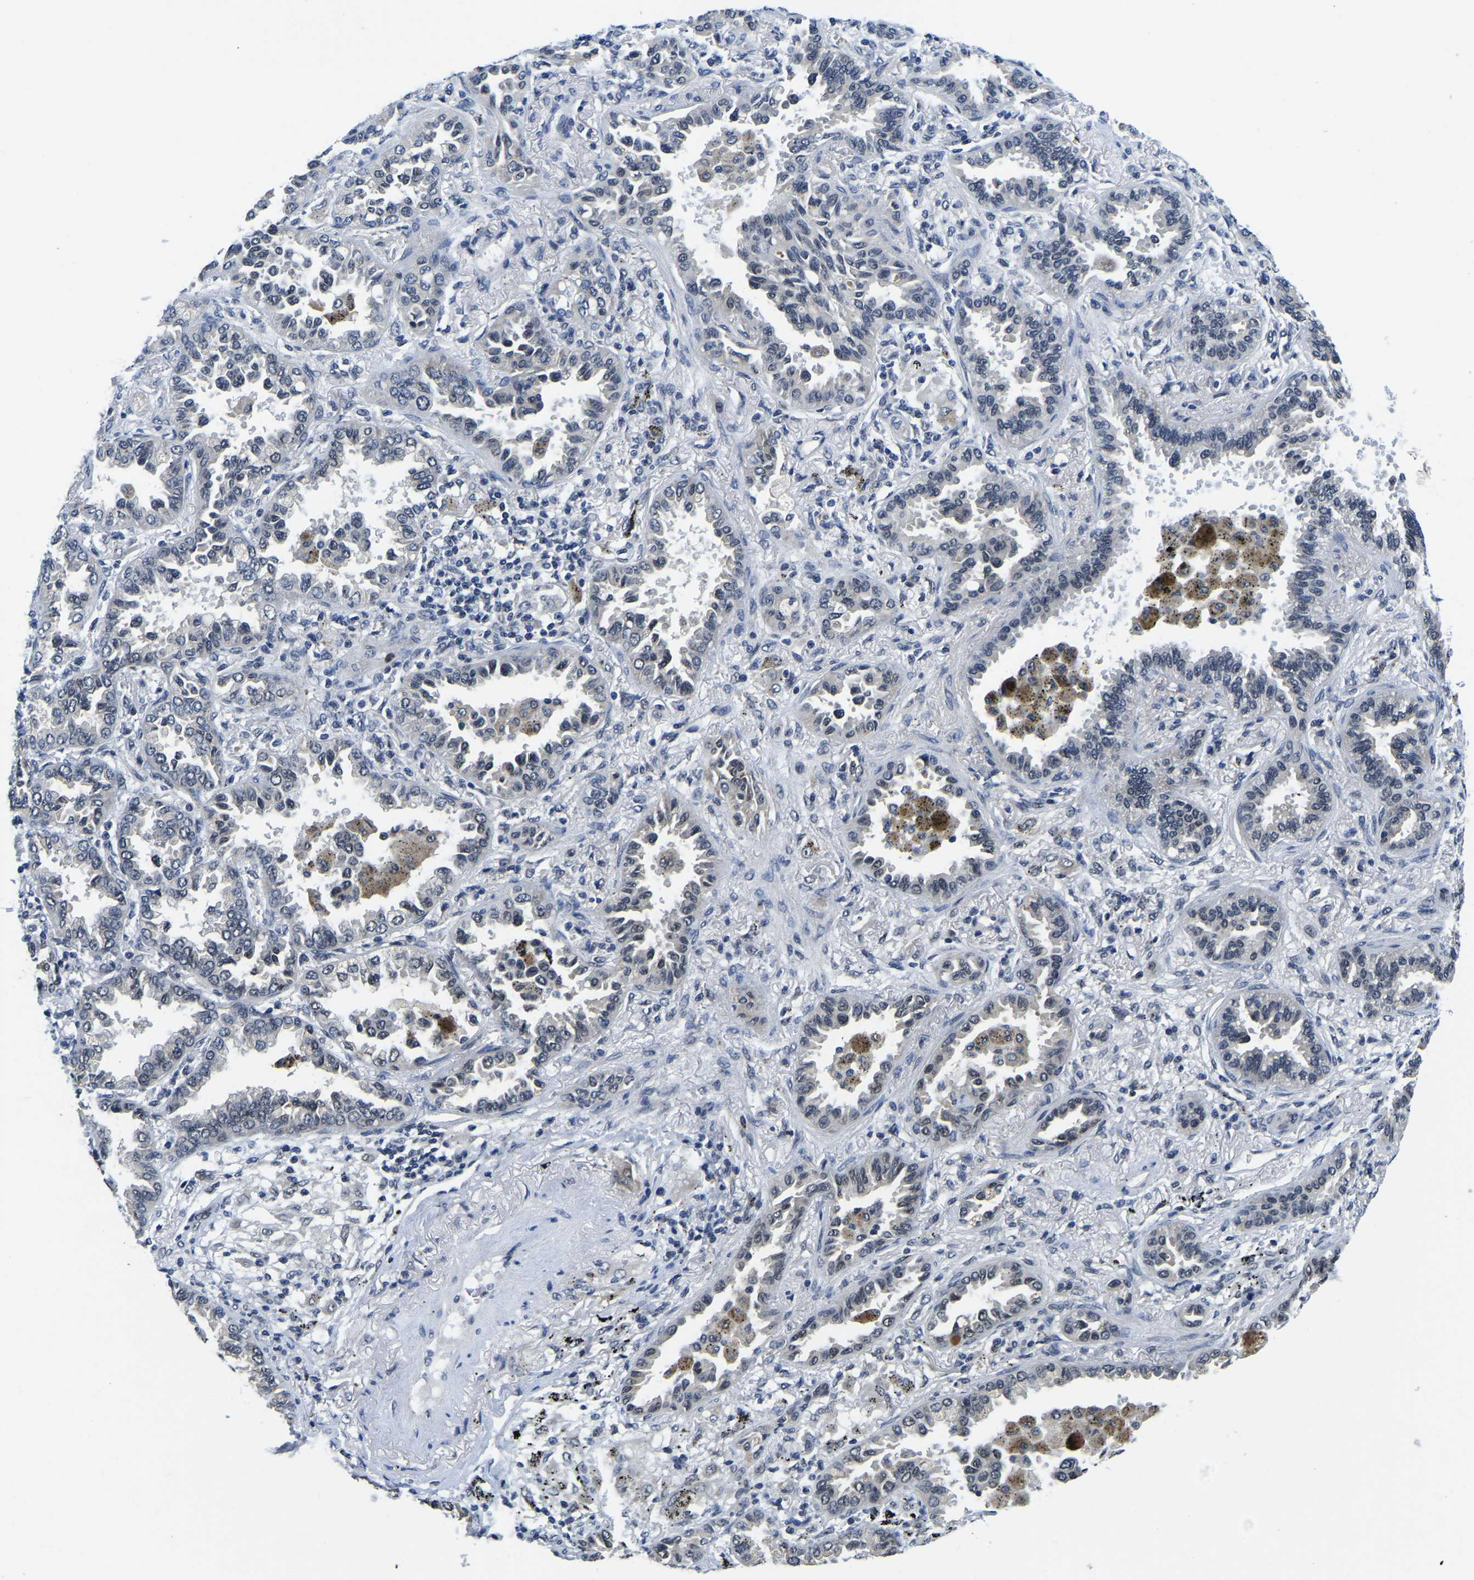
{"staining": {"intensity": "weak", "quantity": "<25%", "location": "nuclear"}, "tissue": "lung cancer", "cell_type": "Tumor cells", "image_type": "cancer", "snomed": [{"axis": "morphology", "description": "Normal tissue, NOS"}, {"axis": "morphology", "description": "Adenocarcinoma, NOS"}, {"axis": "topography", "description": "Lung"}], "caption": "Photomicrograph shows no significant protein positivity in tumor cells of lung adenocarcinoma.", "gene": "POLDIP3", "patient": {"sex": "male", "age": 59}}